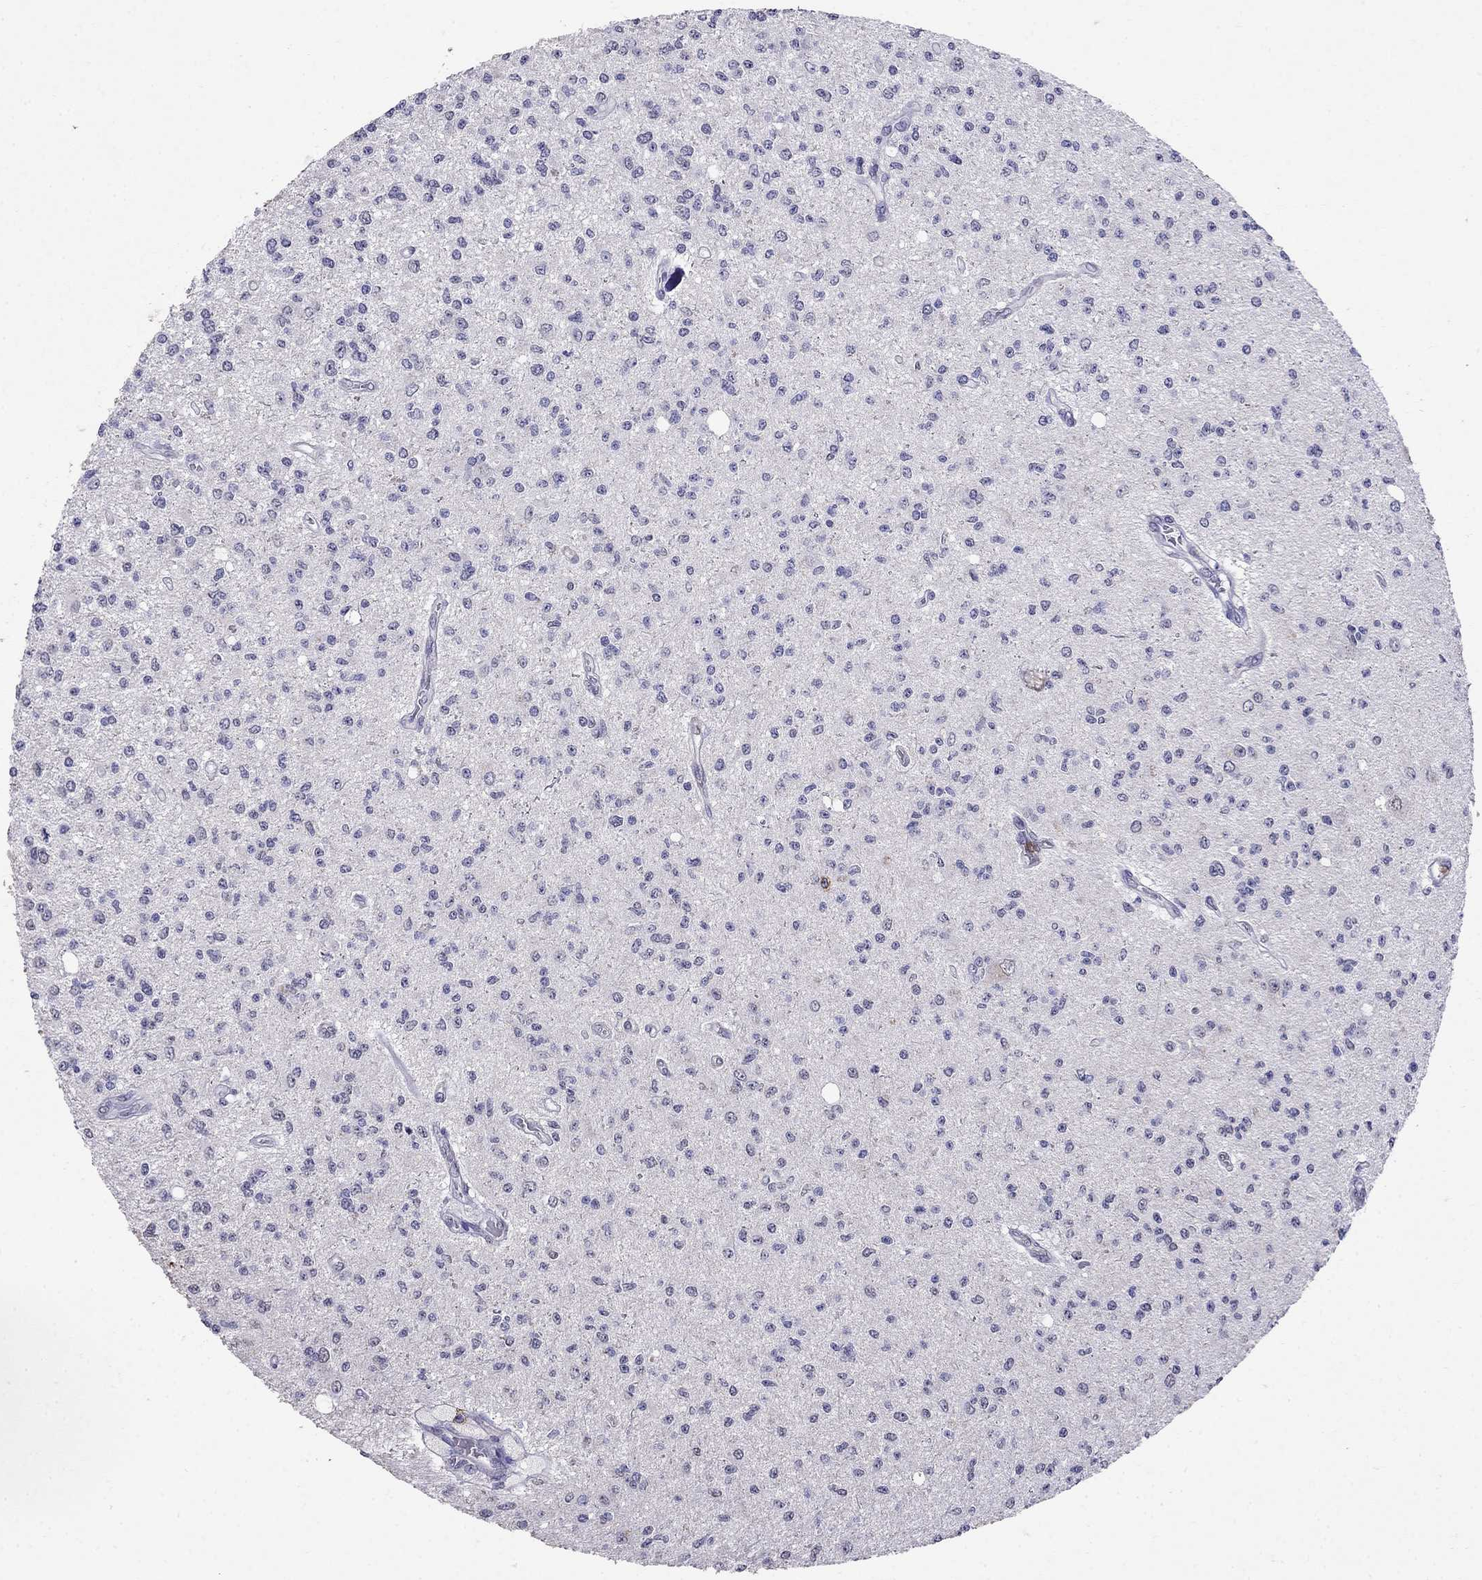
{"staining": {"intensity": "negative", "quantity": "none", "location": "none"}, "tissue": "glioma", "cell_type": "Tumor cells", "image_type": "cancer", "snomed": [{"axis": "morphology", "description": "Glioma, malignant, Low grade"}, {"axis": "topography", "description": "Brain"}], "caption": "IHC of malignant glioma (low-grade) exhibits no positivity in tumor cells.", "gene": "CD8B", "patient": {"sex": "male", "age": 67}}